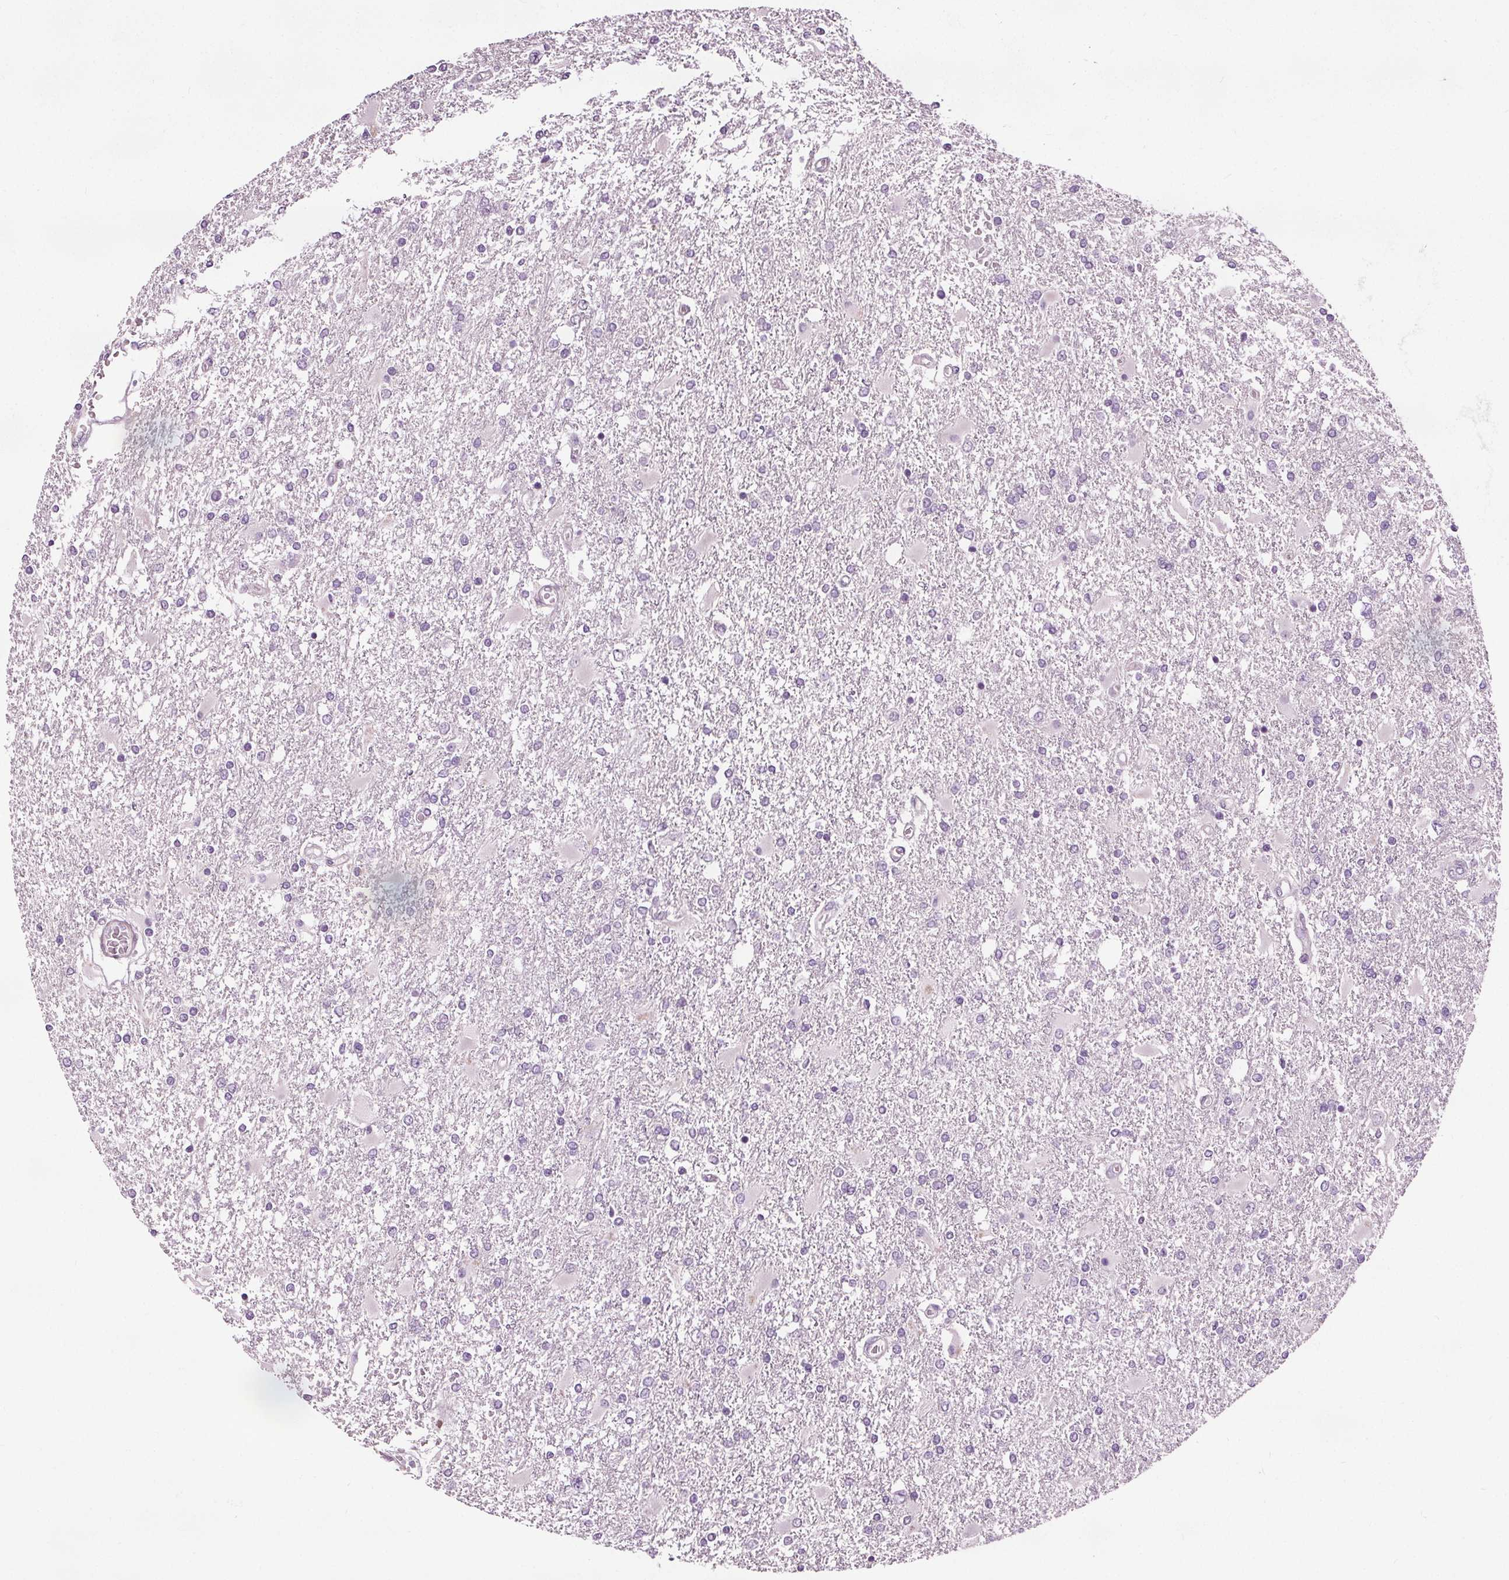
{"staining": {"intensity": "negative", "quantity": "none", "location": "none"}, "tissue": "glioma", "cell_type": "Tumor cells", "image_type": "cancer", "snomed": [{"axis": "morphology", "description": "Glioma, malignant, High grade"}, {"axis": "topography", "description": "Cerebral cortex"}], "caption": "IHC of glioma exhibits no positivity in tumor cells.", "gene": "RASA1", "patient": {"sex": "male", "age": 79}}